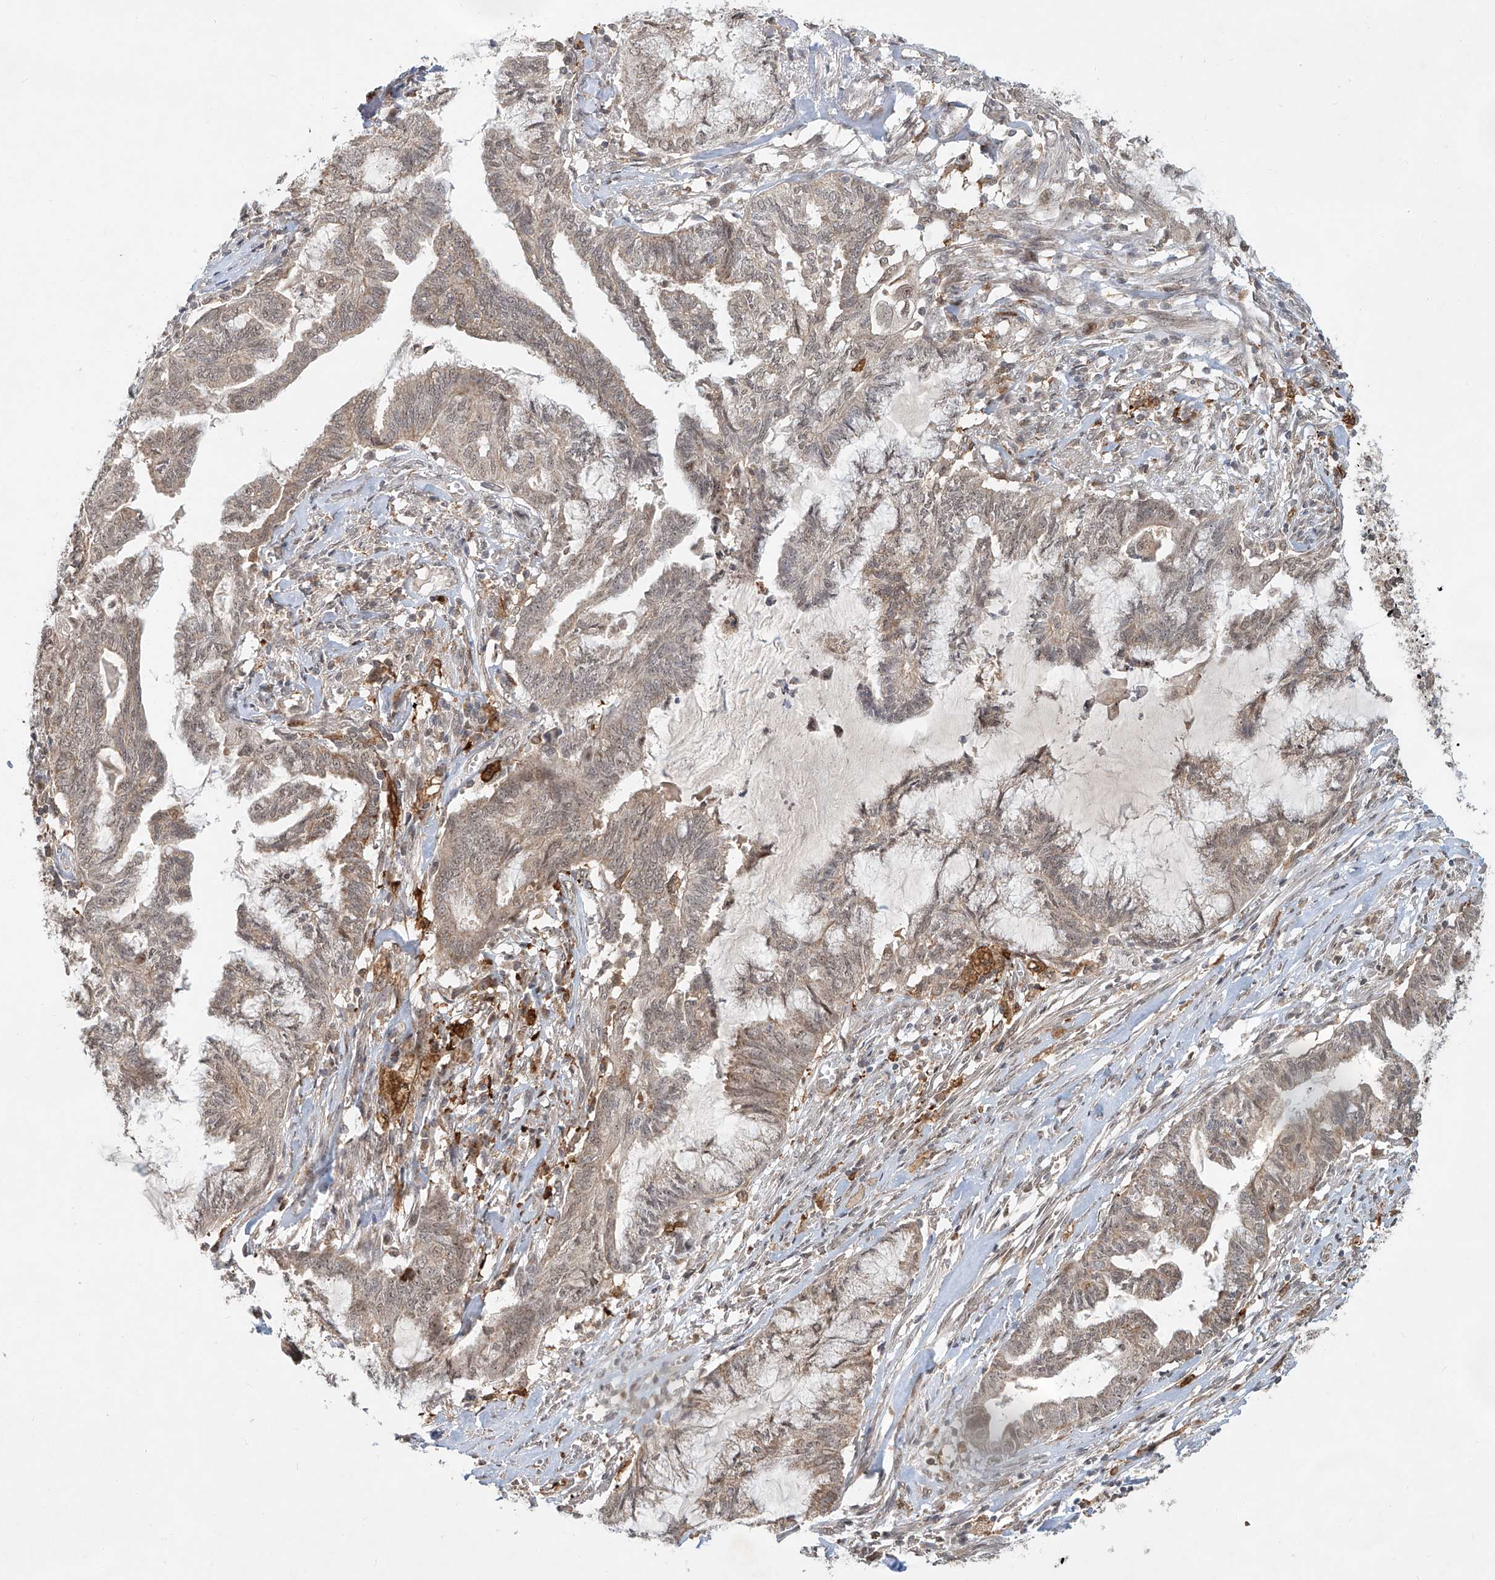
{"staining": {"intensity": "weak", "quantity": "25%-75%", "location": "cytoplasmic/membranous,nuclear"}, "tissue": "endometrial cancer", "cell_type": "Tumor cells", "image_type": "cancer", "snomed": [{"axis": "morphology", "description": "Adenocarcinoma, NOS"}, {"axis": "topography", "description": "Endometrium"}], "caption": "The photomicrograph exhibits immunohistochemical staining of adenocarcinoma (endometrial). There is weak cytoplasmic/membranous and nuclear expression is present in about 25%-75% of tumor cells.", "gene": "SYTL3", "patient": {"sex": "female", "age": 86}}